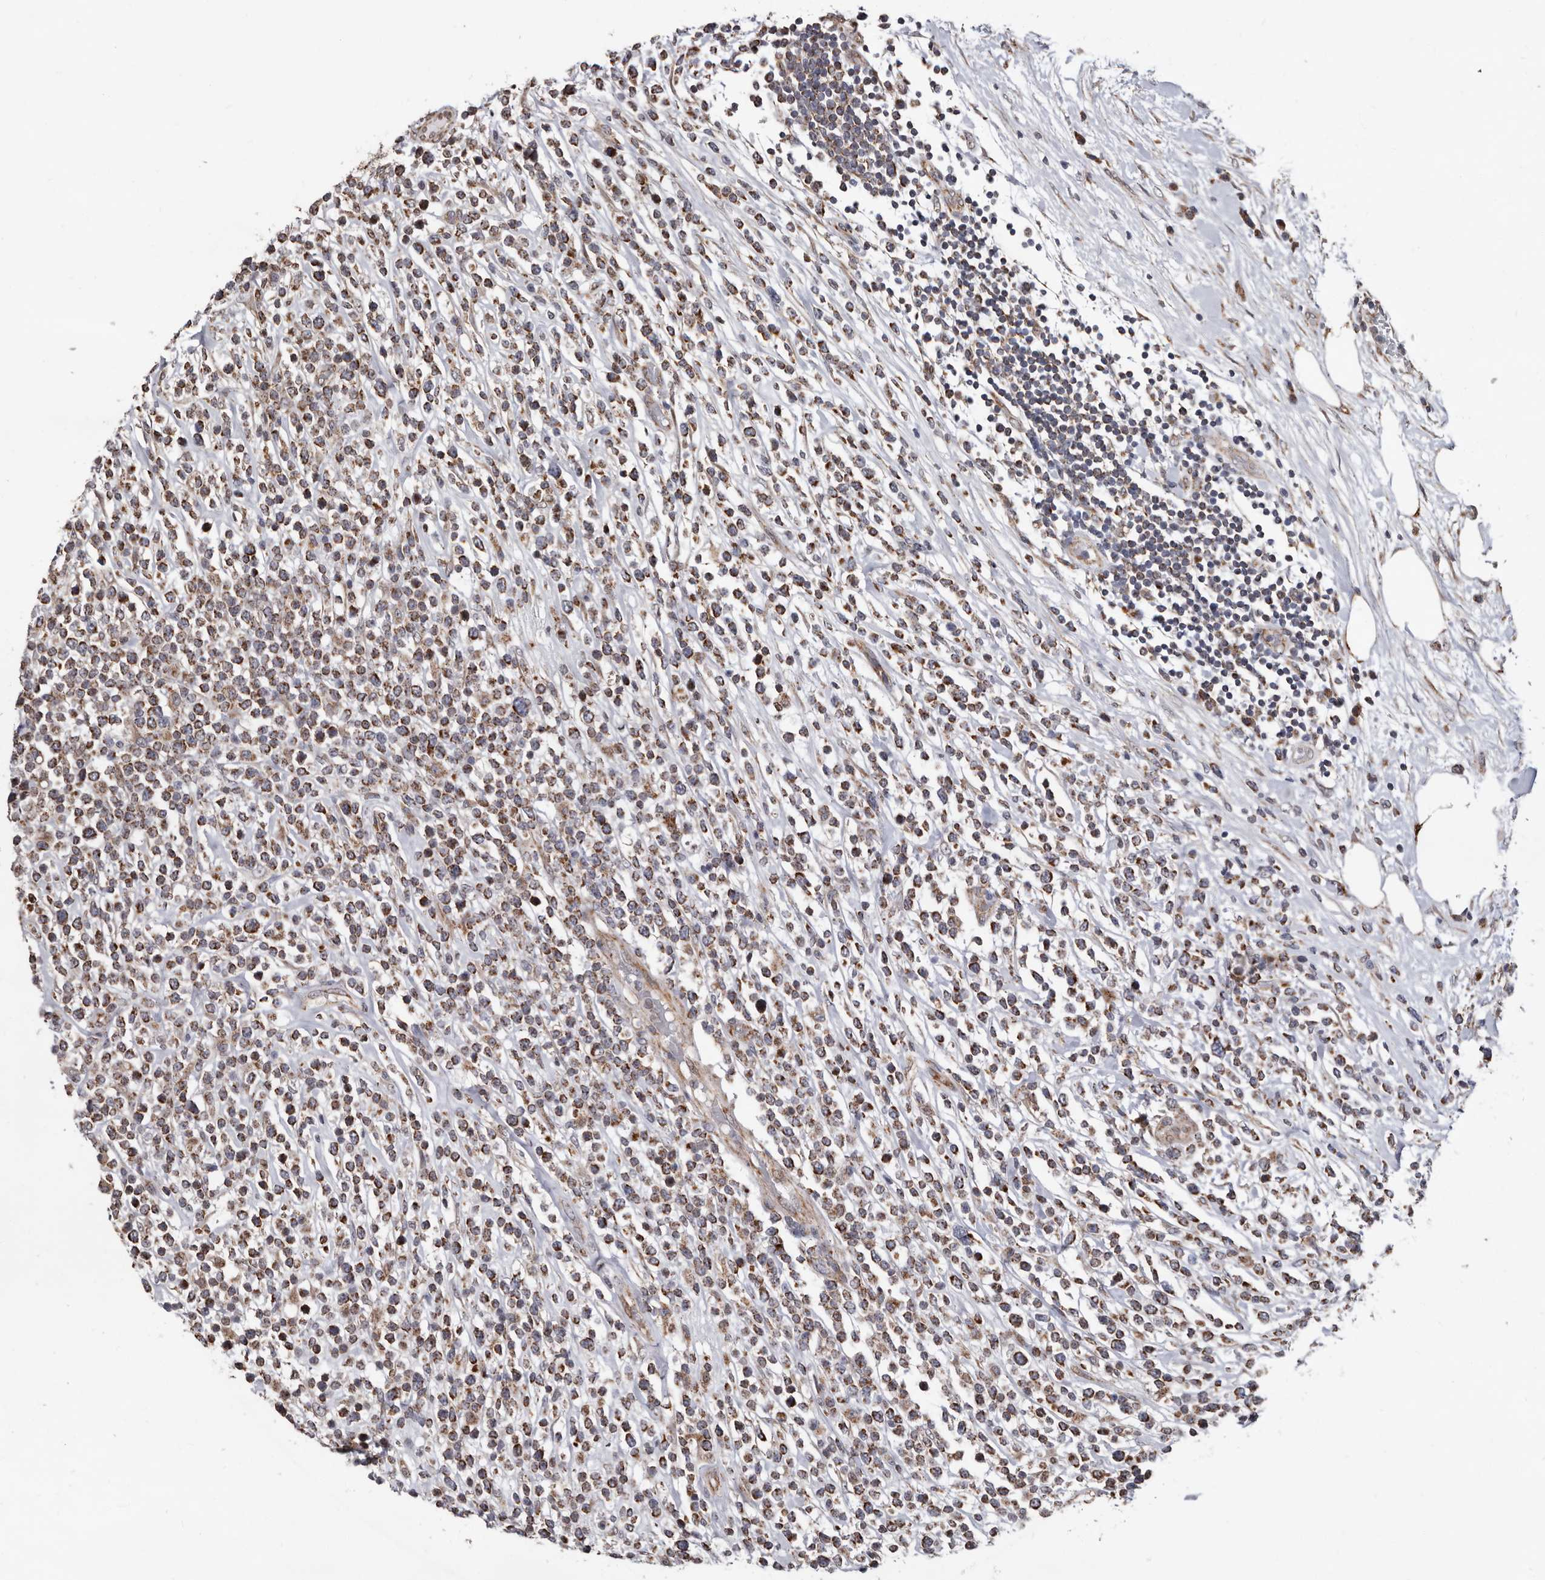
{"staining": {"intensity": "moderate", "quantity": ">75%", "location": "cytoplasmic/membranous"}, "tissue": "lymphoma", "cell_type": "Tumor cells", "image_type": "cancer", "snomed": [{"axis": "morphology", "description": "Malignant lymphoma, non-Hodgkin's type, High grade"}, {"axis": "topography", "description": "Colon"}], "caption": "An image of malignant lymphoma, non-Hodgkin's type (high-grade) stained for a protein shows moderate cytoplasmic/membranous brown staining in tumor cells.", "gene": "MRPL18", "patient": {"sex": "female", "age": 53}}